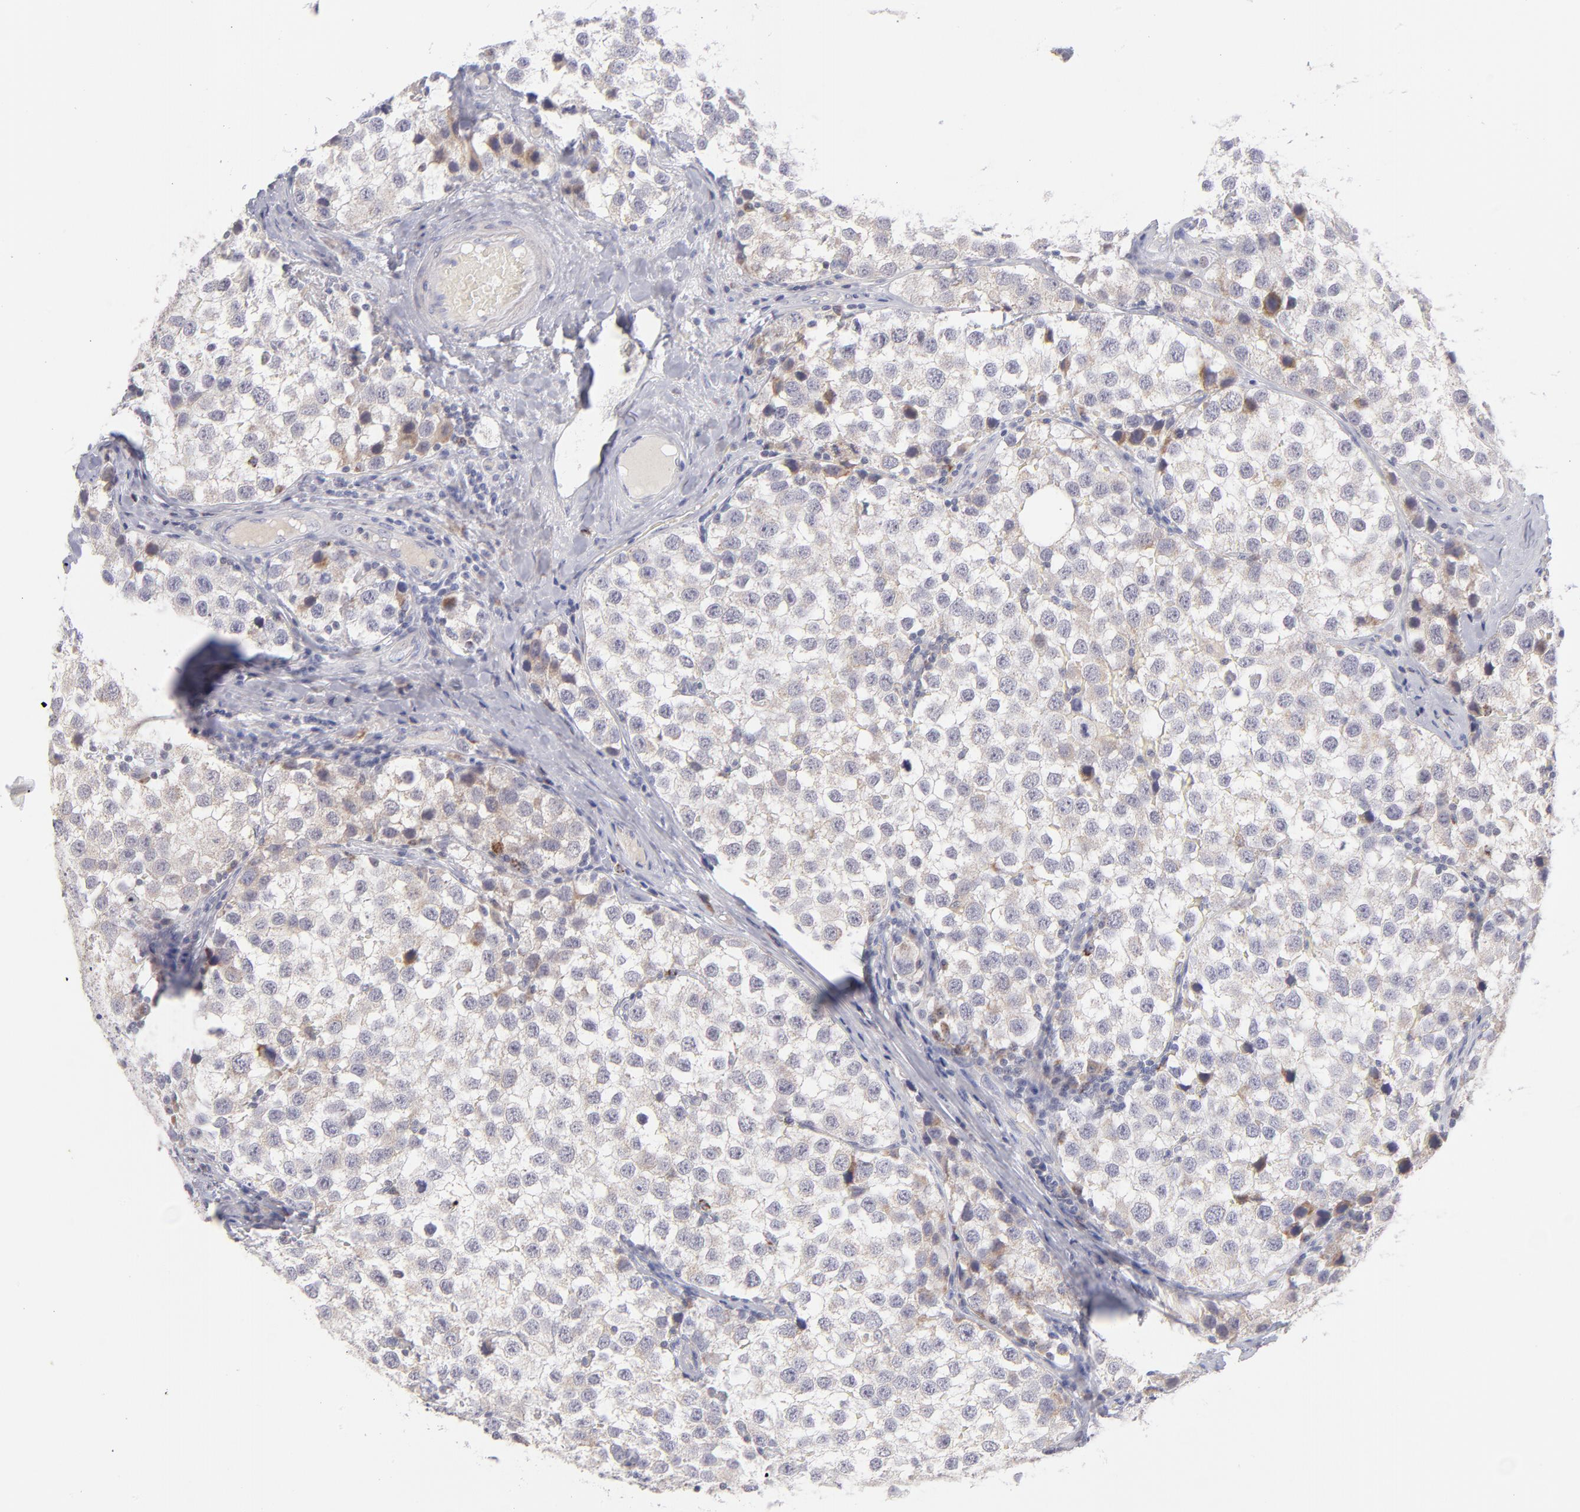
{"staining": {"intensity": "weak", "quantity": "25%-75%", "location": "cytoplasmic/membranous"}, "tissue": "testis cancer", "cell_type": "Tumor cells", "image_type": "cancer", "snomed": [{"axis": "morphology", "description": "Seminoma, NOS"}, {"axis": "topography", "description": "Testis"}], "caption": "Testis seminoma stained with a brown dye reveals weak cytoplasmic/membranous positive staining in approximately 25%-75% of tumor cells.", "gene": "MTHFD2", "patient": {"sex": "male", "age": 39}}